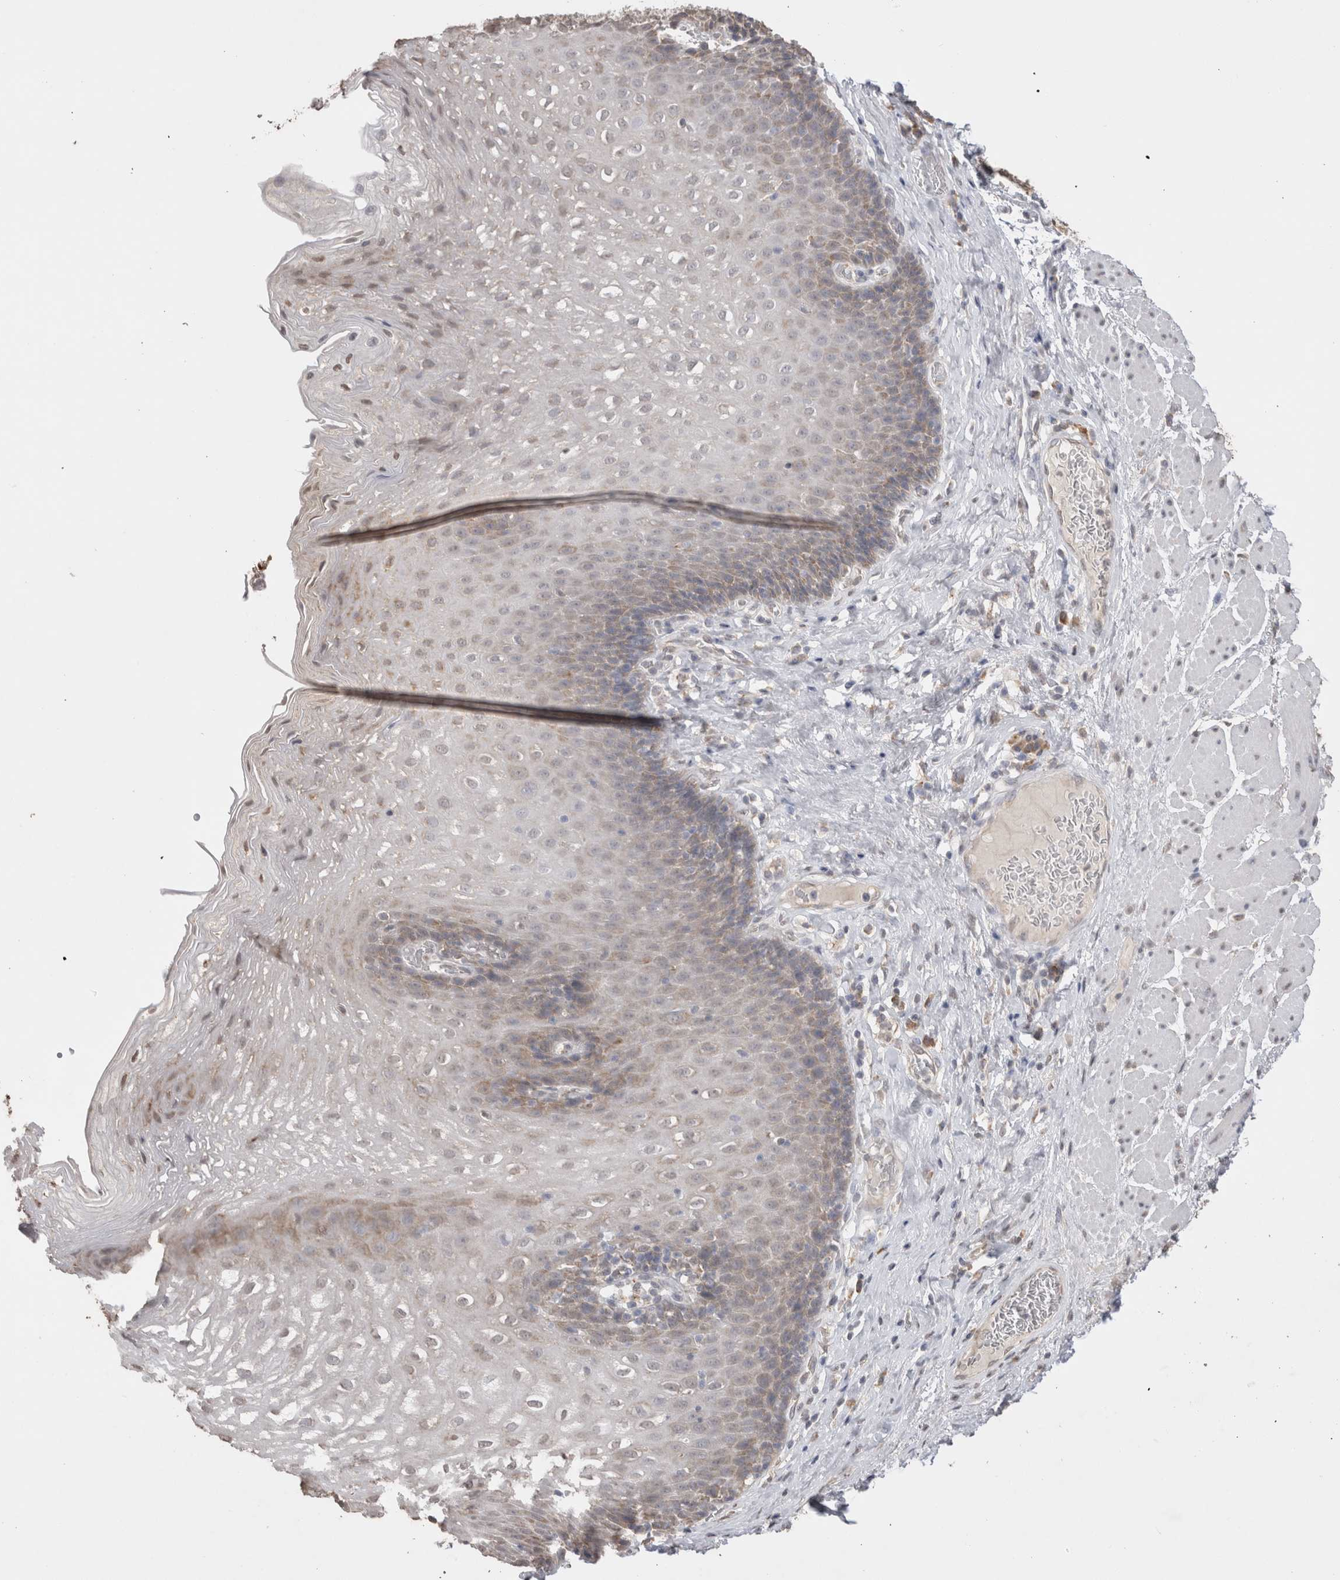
{"staining": {"intensity": "weak", "quantity": "25%-75%", "location": "cytoplasmic/membranous,nuclear"}, "tissue": "esophagus", "cell_type": "Squamous epithelial cells", "image_type": "normal", "snomed": [{"axis": "morphology", "description": "Normal tissue, NOS"}, {"axis": "topography", "description": "Esophagus"}], "caption": "Squamous epithelial cells display low levels of weak cytoplasmic/membranous,nuclear positivity in approximately 25%-75% of cells in normal esophagus. (DAB IHC, brown staining for protein, blue staining for nuclei).", "gene": "NOMO1", "patient": {"sex": "female", "age": 66}}